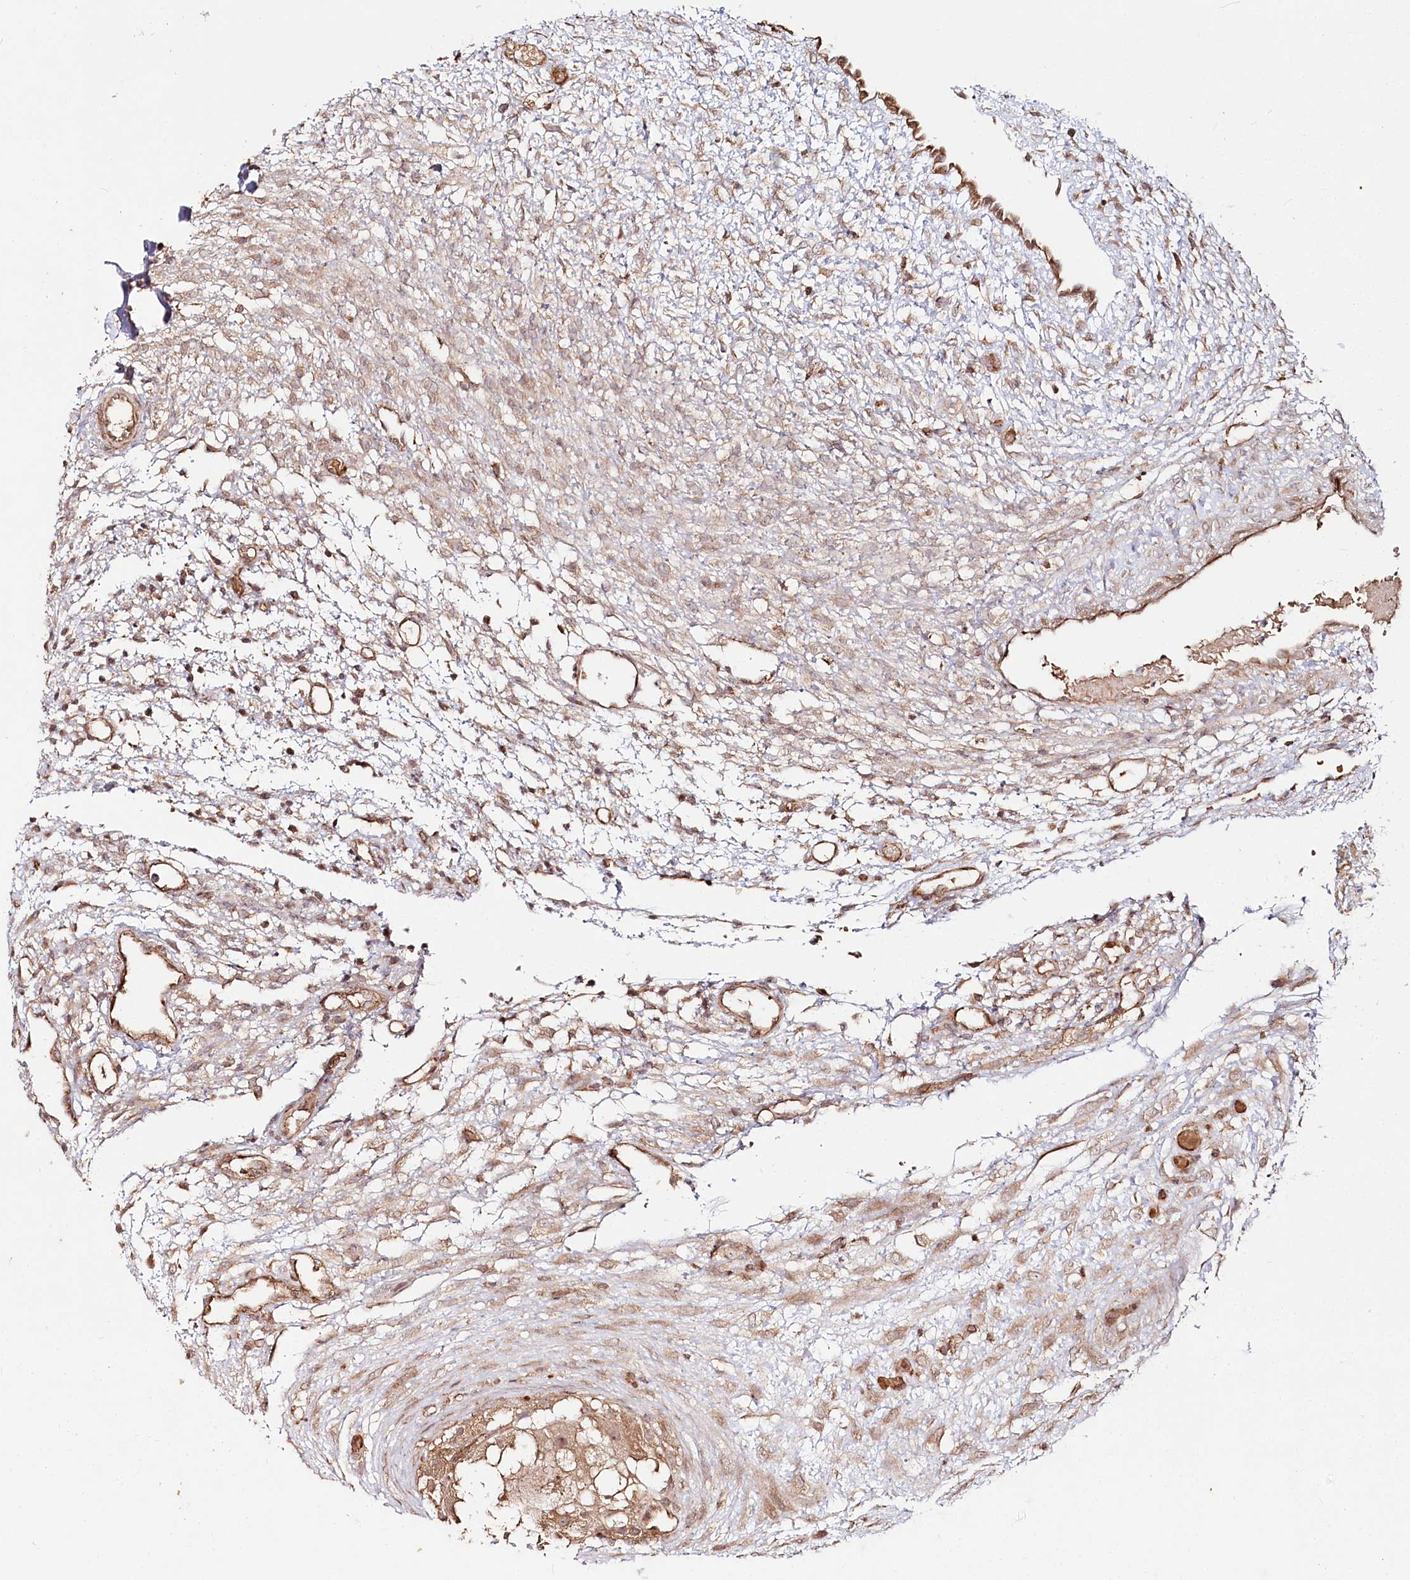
{"staining": {"intensity": "weak", "quantity": "25%-75%", "location": "cytoplasmic/membranous"}, "tissue": "ovary", "cell_type": "Ovarian stroma cells", "image_type": "normal", "snomed": [{"axis": "morphology", "description": "Normal tissue, NOS"}, {"axis": "morphology", "description": "Cyst, NOS"}, {"axis": "topography", "description": "Ovary"}], "caption": "Ovarian stroma cells display low levels of weak cytoplasmic/membranous positivity in approximately 25%-75% of cells in normal human ovary. The protein of interest is stained brown, and the nuclei are stained in blue (DAB IHC with brightfield microscopy, high magnification).", "gene": "OTUD4", "patient": {"sex": "female", "age": 18}}